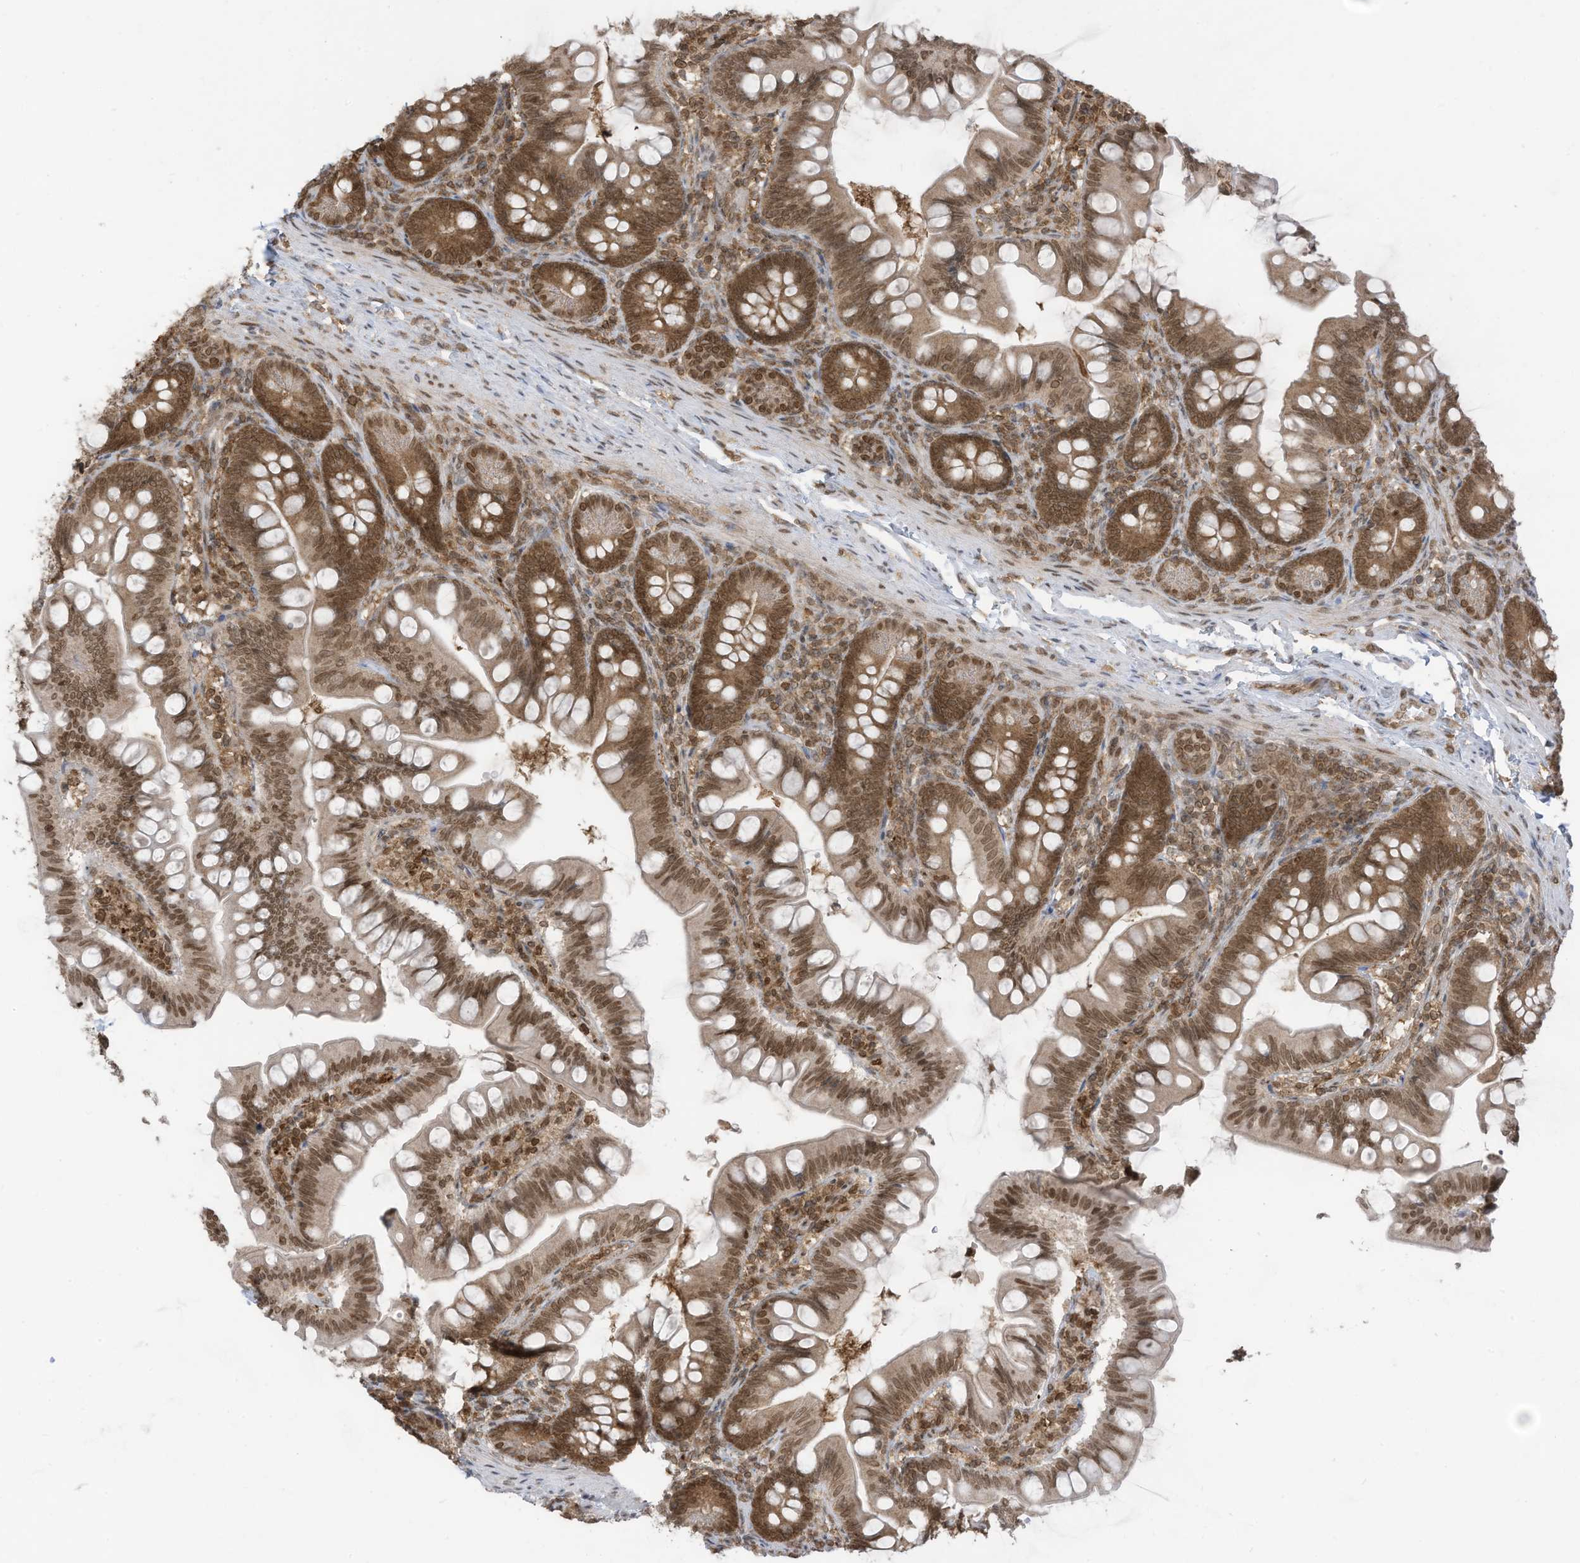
{"staining": {"intensity": "moderate", "quantity": ">75%", "location": "cytoplasmic/membranous,nuclear"}, "tissue": "small intestine", "cell_type": "Glandular cells", "image_type": "normal", "snomed": [{"axis": "morphology", "description": "Normal tissue, NOS"}, {"axis": "topography", "description": "Small intestine"}], "caption": "This is an image of immunohistochemistry (IHC) staining of normal small intestine, which shows moderate positivity in the cytoplasmic/membranous,nuclear of glandular cells.", "gene": "KPNB1", "patient": {"sex": "male", "age": 7}}